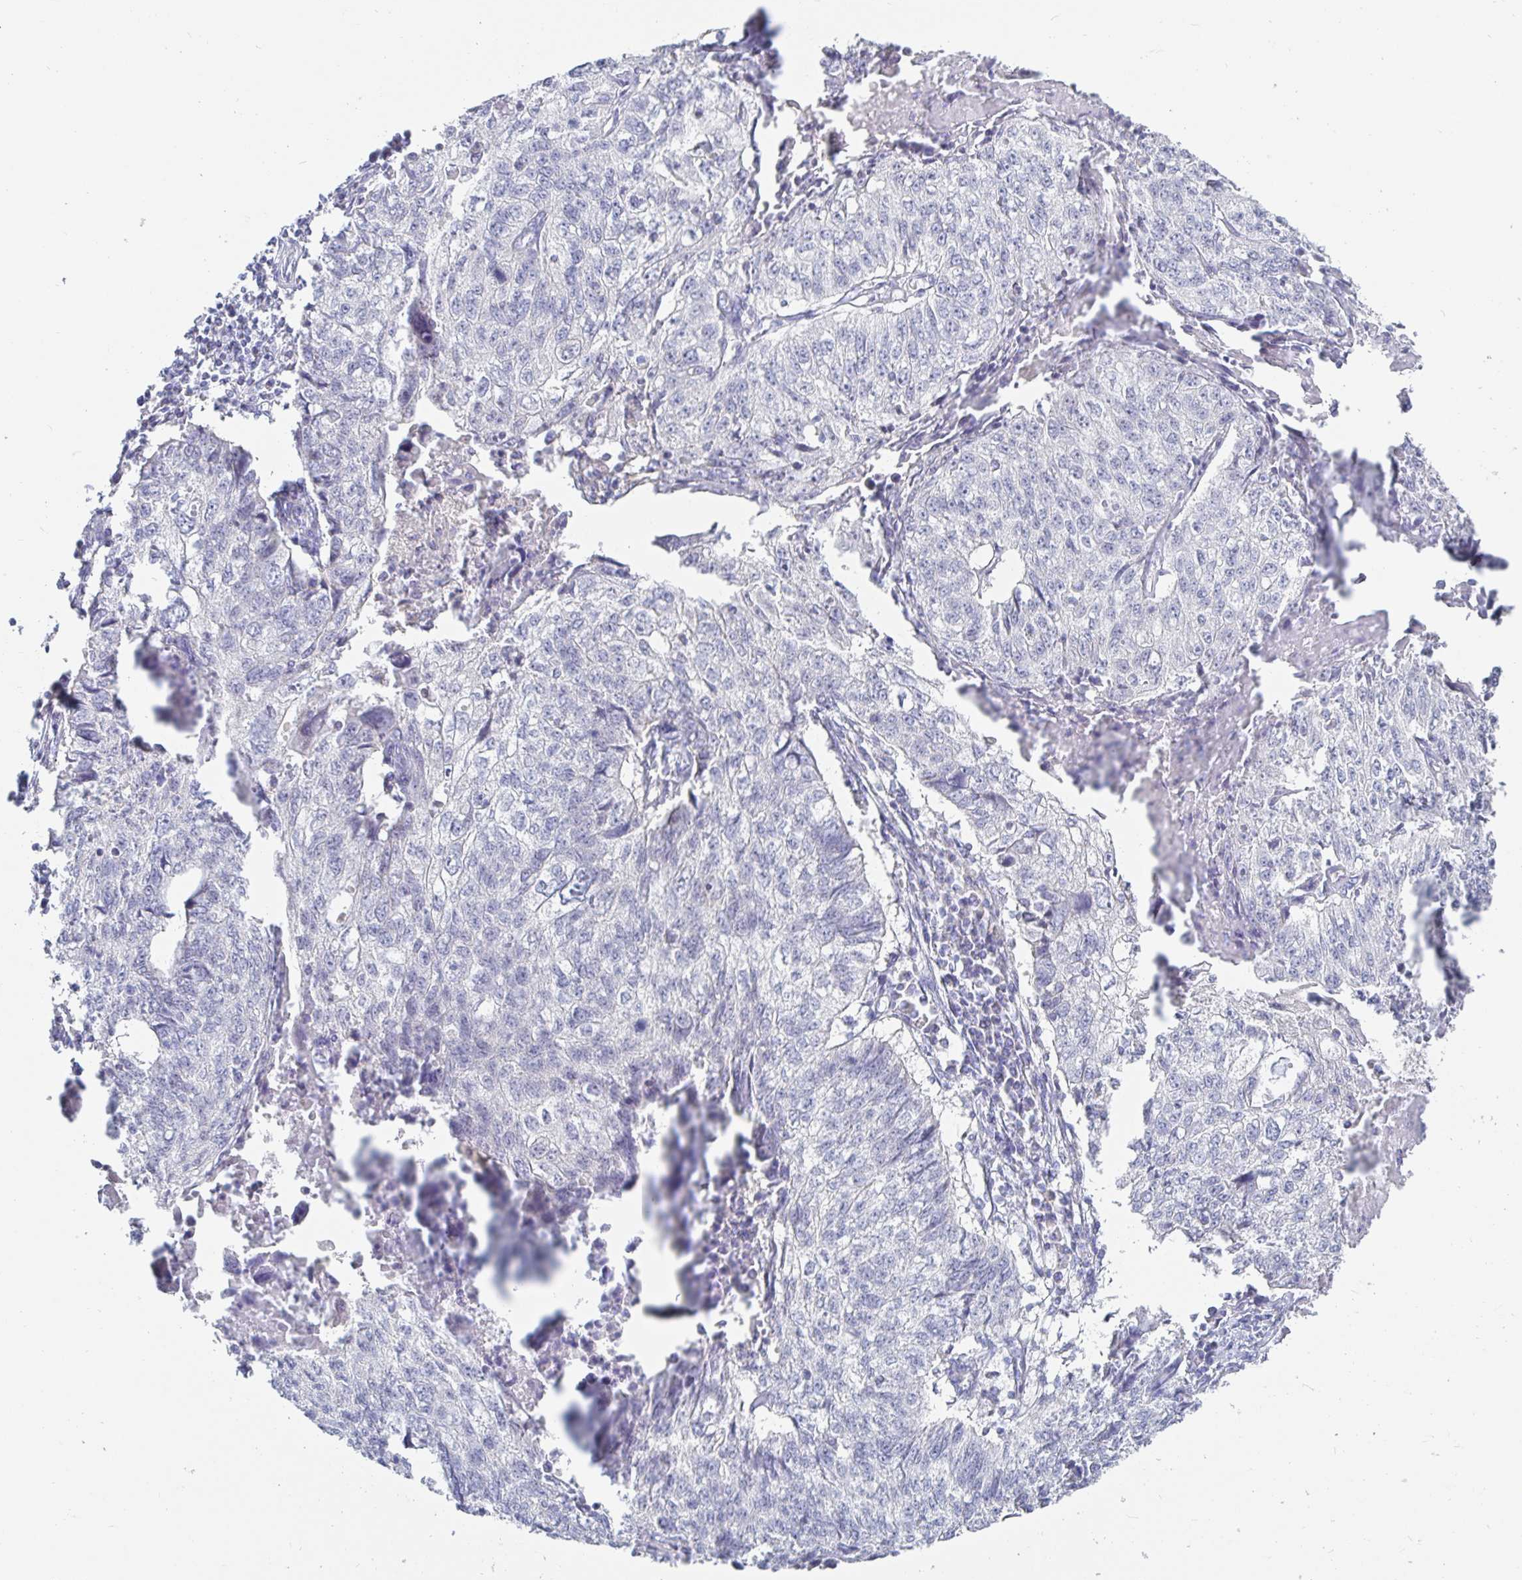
{"staining": {"intensity": "negative", "quantity": "none", "location": "none"}, "tissue": "lung cancer", "cell_type": "Tumor cells", "image_type": "cancer", "snomed": [{"axis": "morphology", "description": "Normal morphology"}, {"axis": "morphology", "description": "Aneuploidy"}, {"axis": "morphology", "description": "Squamous cell carcinoma, NOS"}, {"axis": "topography", "description": "Lymph node"}, {"axis": "topography", "description": "Lung"}], "caption": "A high-resolution image shows IHC staining of aneuploidy (lung), which exhibits no significant staining in tumor cells.", "gene": "SPPL3", "patient": {"sex": "female", "age": 76}}